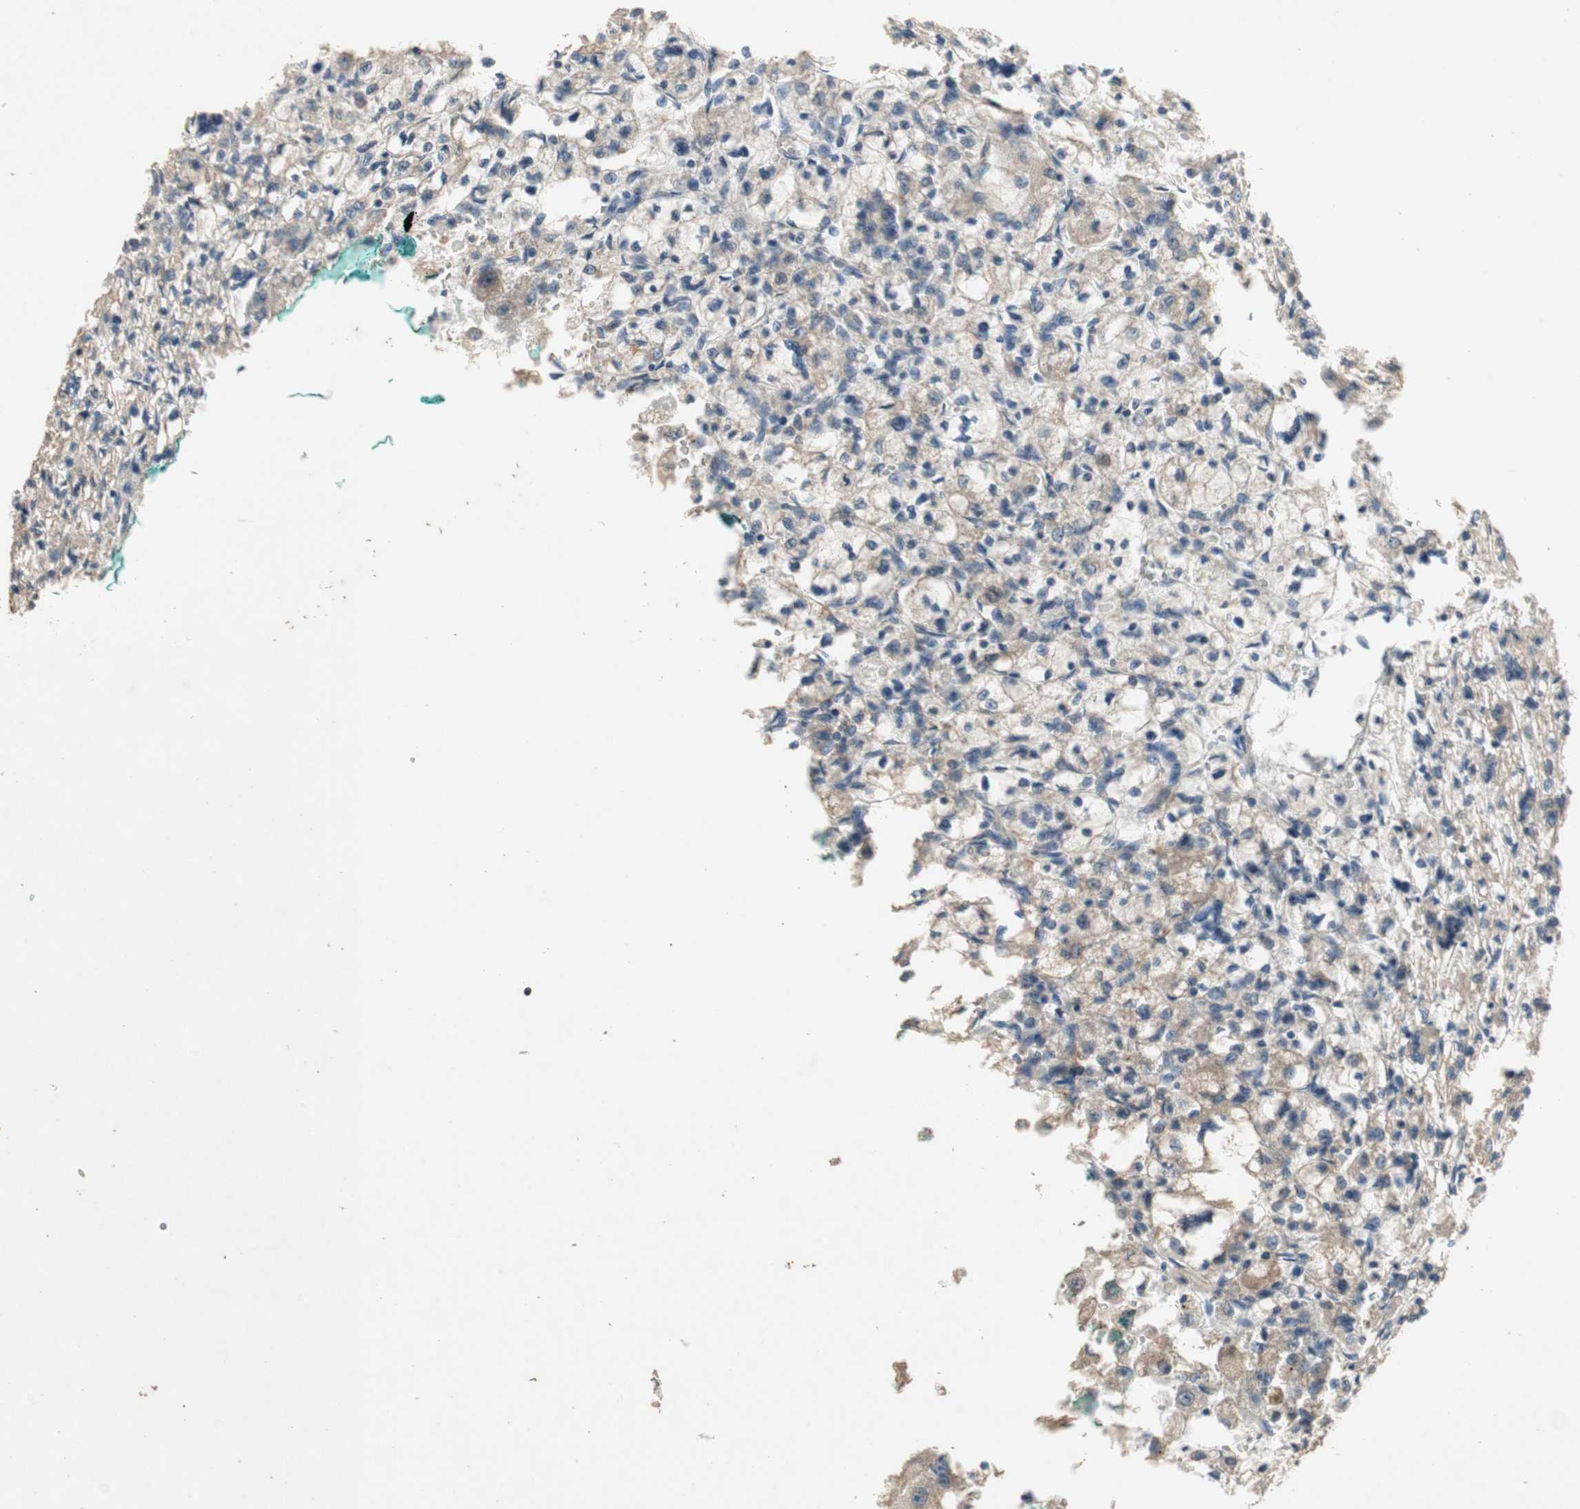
{"staining": {"intensity": "weak", "quantity": "25%-75%", "location": "cytoplasmic/membranous"}, "tissue": "renal cancer", "cell_type": "Tumor cells", "image_type": "cancer", "snomed": [{"axis": "morphology", "description": "Adenocarcinoma, NOS"}, {"axis": "topography", "description": "Kidney"}], "caption": "Brown immunohistochemical staining in human renal cancer (adenocarcinoma) demonstrates weak cytoplasmic/membranous expression in about 25%-75% of tumor cells. The staining is performed using DAB brown chromogen to label protein expression. The nuclei are counter-stained blue using hematoxylin.", "gene": "UBAC1", "patient": {"sex": "female", "age": 83}}